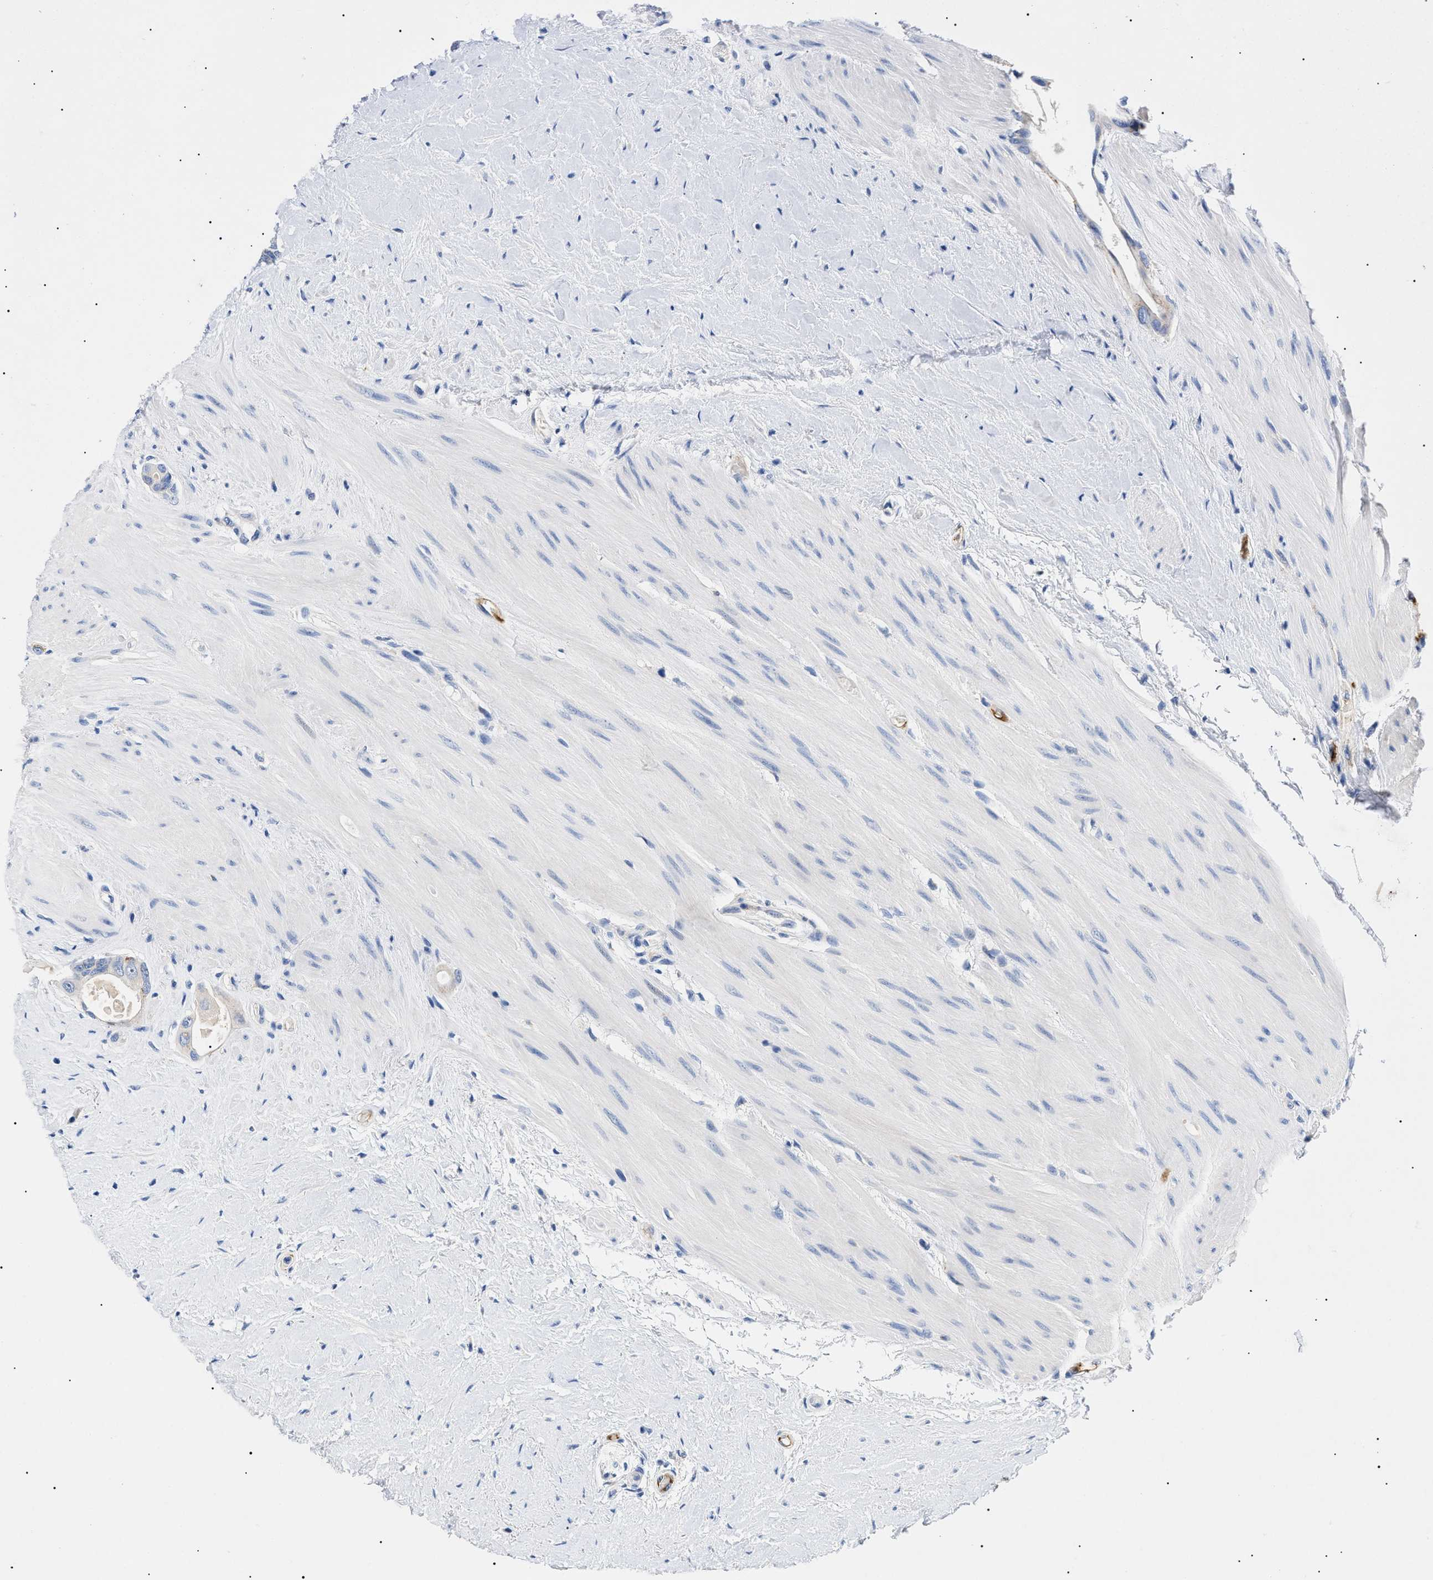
{"staining": {"intensity": "negative", "quantity": "none", "location": "none"}, "tissue": "colorectal cancer", "cell_type": "Tumor cells", "image_type": "cancer", "snomed": [{"axis": "morphology", "description": "Adenocarcinoma, NOS"}, {"axis": "topography", "description": "Rectum"}], "caption": "This is an IHC image of human adenocarcinoma (colorectal). There is no staining in tumor cells.", "gene": "ACKR1", "patient": {"sex": "male", "age": 51}}